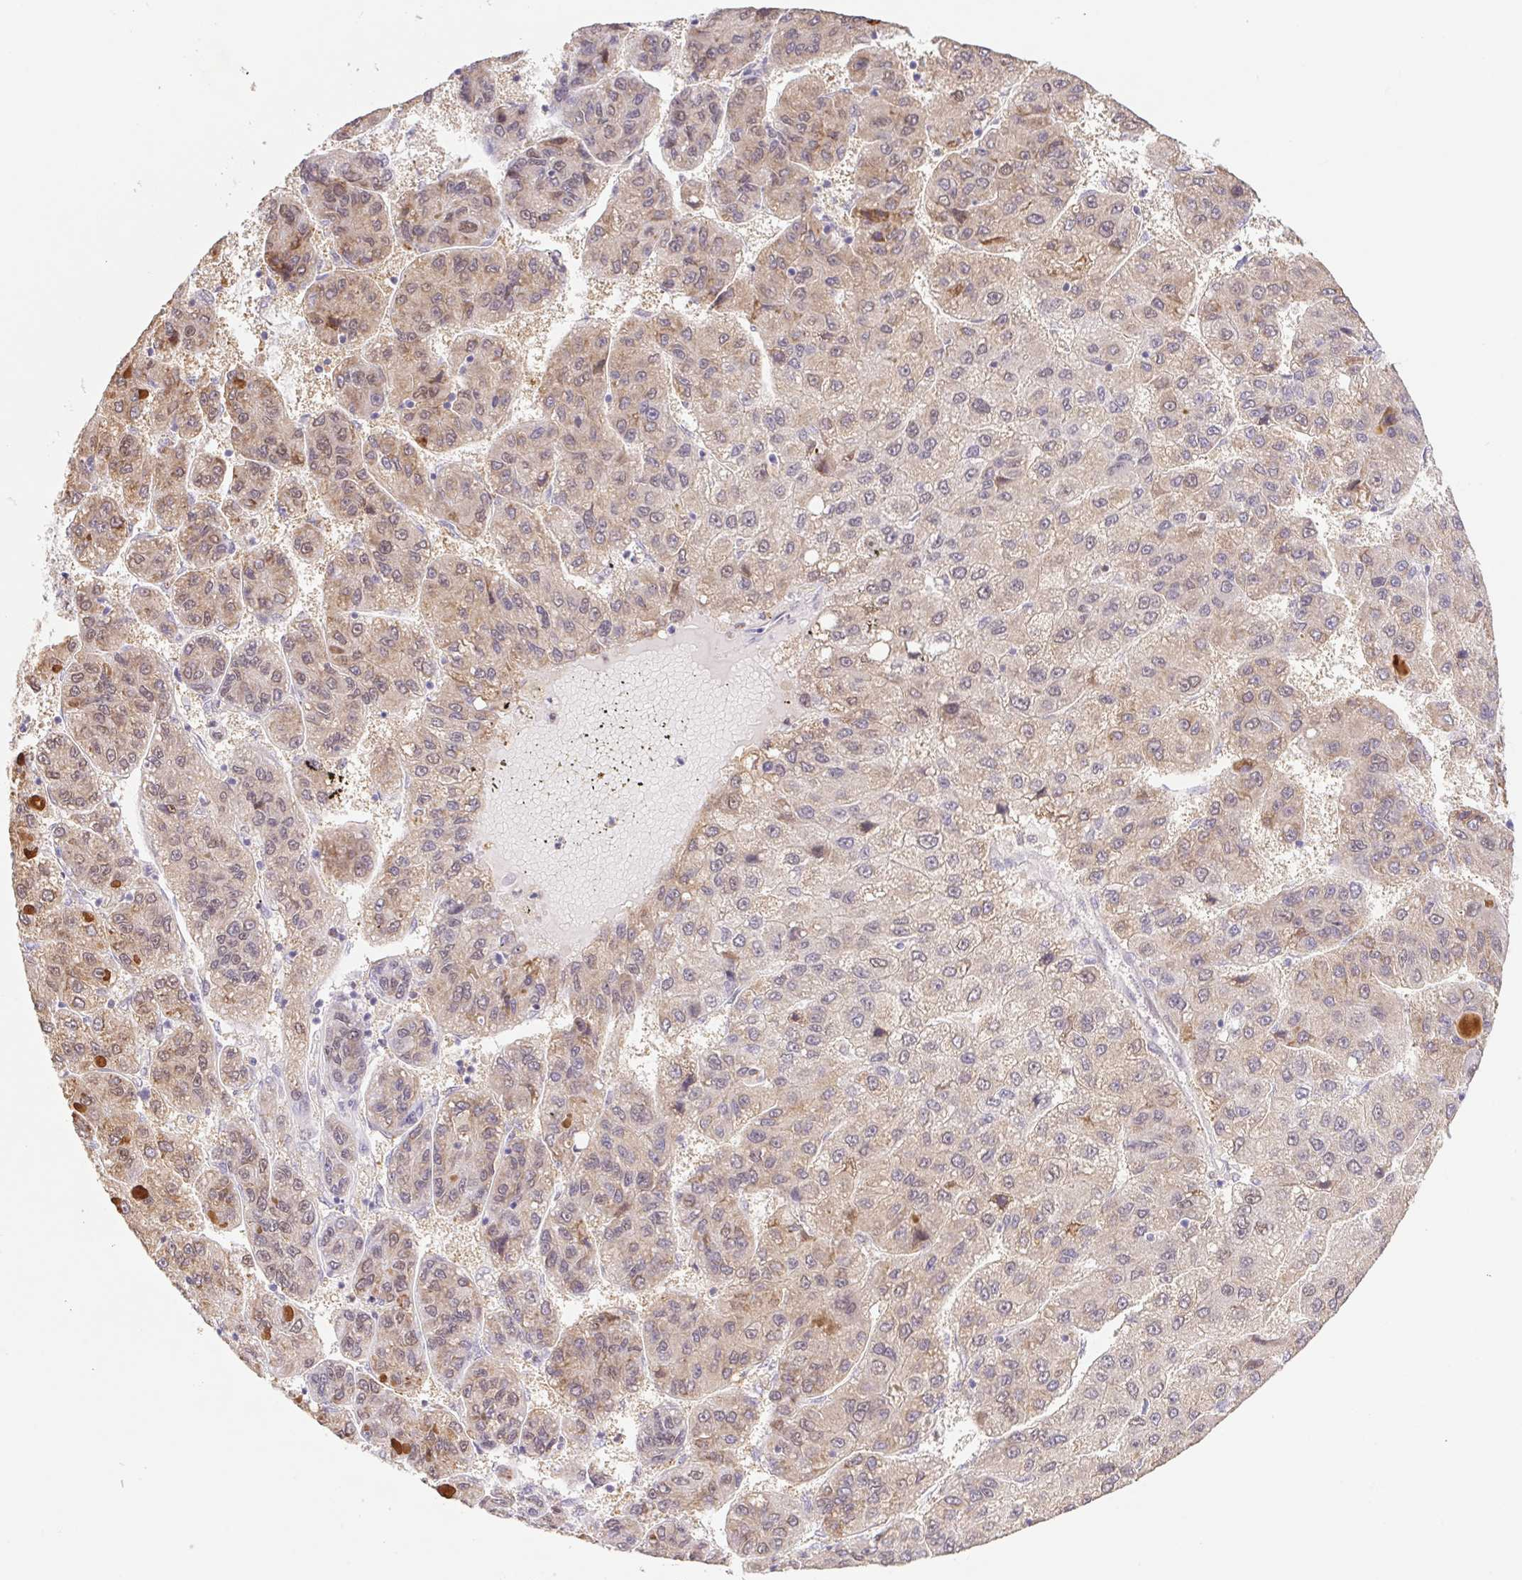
{"staining": {"intensity": "moderate", "quantity": ">75%", "location": "cytoplasmic/membranous"}, "tissue": "liver cancer", "cell_type": "Tumor cells", "image_type": "cancer", "snomed": [{"axis": "morphology", "description": "Carcinoma, Hepatocellular, NOS"}, {"axis": "topography", "description": "Liver"}], "caption": "Immunohistochemical staining of human liver cancer (hepatocellular carcinoma) displays medium levels of moderate cytoplasmic/membranous staining in approximately >75% of tumor cells. (IHC, brightfield microscopy, high magnification).", "gene": "L3MBTL4", "patient": {"sex": "female", "age": 82}}